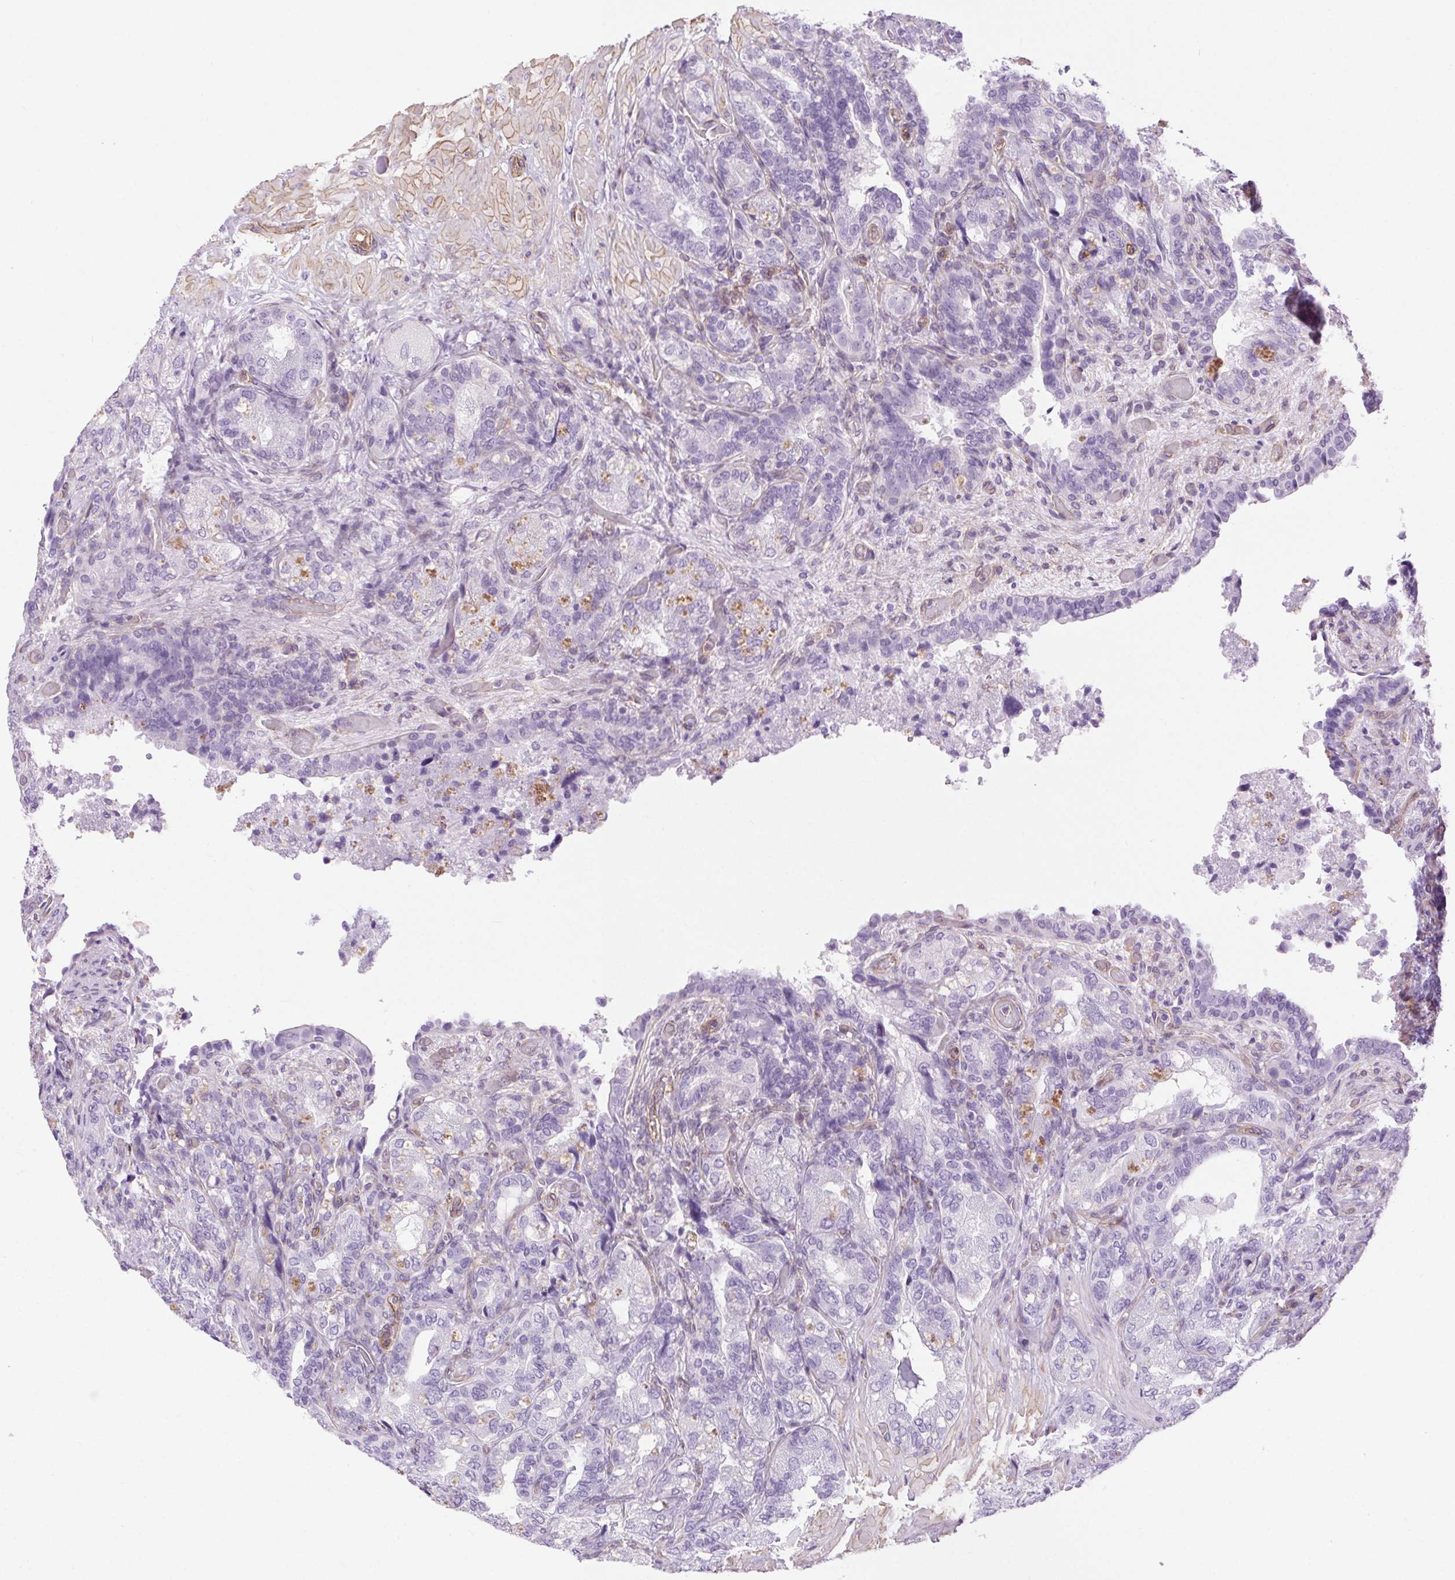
{"staining": {"intensity": "negative", "quantity": "none", "location": "none"}, "tissue": "seminal vesicle", "cell_type": "Glandular cells", "image_type": "normal", "snomed": [{"axis": "morphology", "description": "Normal tissue, NOS"}, {"axis": "topography", "description": "Seminal veicle"}], "caption": "This is a image of IHC staining of unremarkable seminal vesicle, which shows no expression in glandular cells.", "gene": "SHCBP1L", "patient": {"sex": "male", "age": 57}}